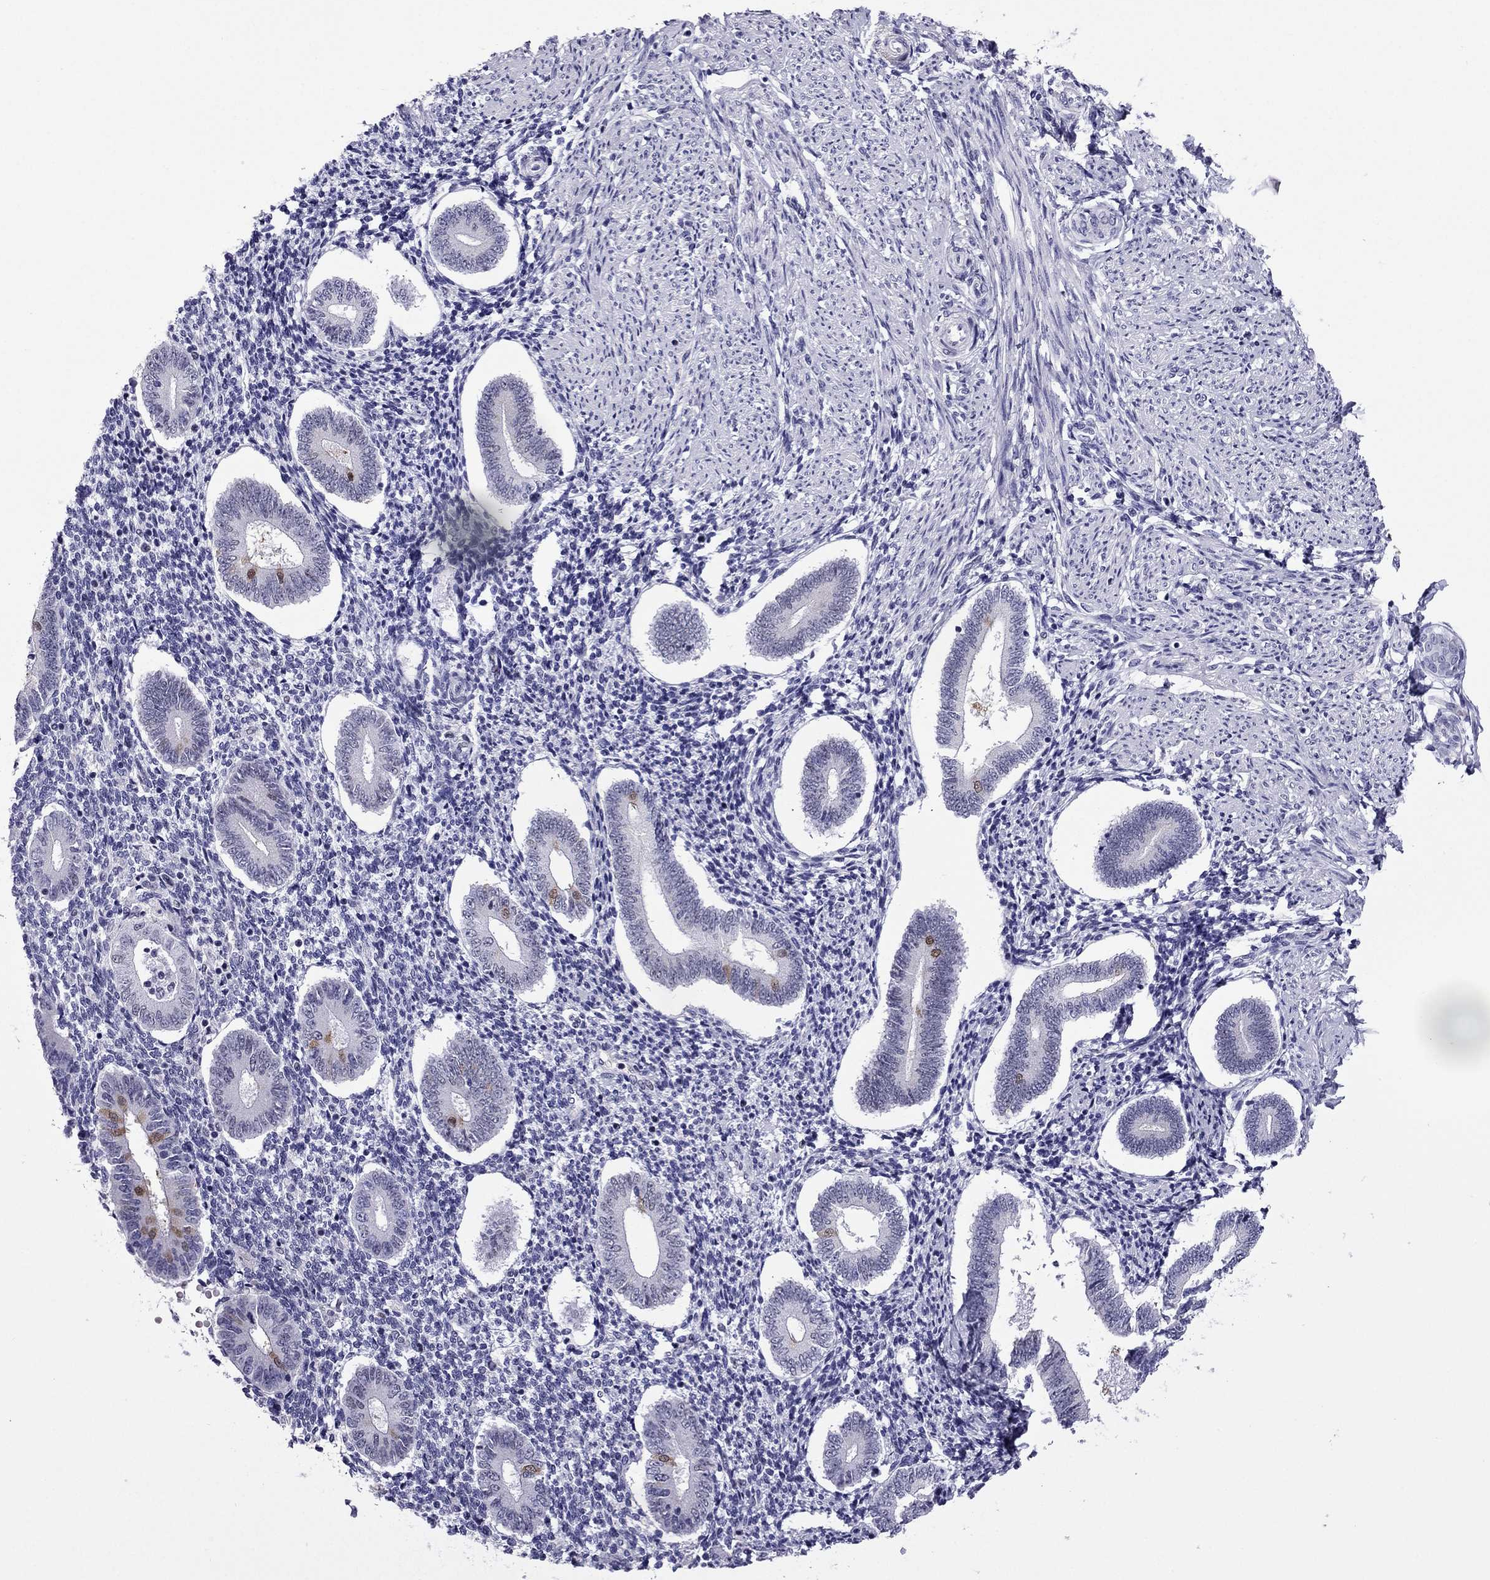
{"staining": {"intensity": "negative", "quantity": "none", "location": "none"}, "tissue": "endometrium", "cell_type": "Cells in endometrial stroma", "image_type": "normal", "snomed": [{"axis": "morphology", "description": "Normal tissue, NOS"}, {"axis": "topography", "description": "Endometrium"}], "caption": "Immunohistochemistry (IHC) histopathology image of unremarkable endometrium stained for a protein (brown), which displays no staining in cells in endometrial stroma. The staining was performed using DAB to visualize the protein expression in brown, while the nuclei were stained in blue with hematoxylin (Magnification: 20x).", "gene": "MYLK3", "patient": {"sex": "female", "age": 40}}